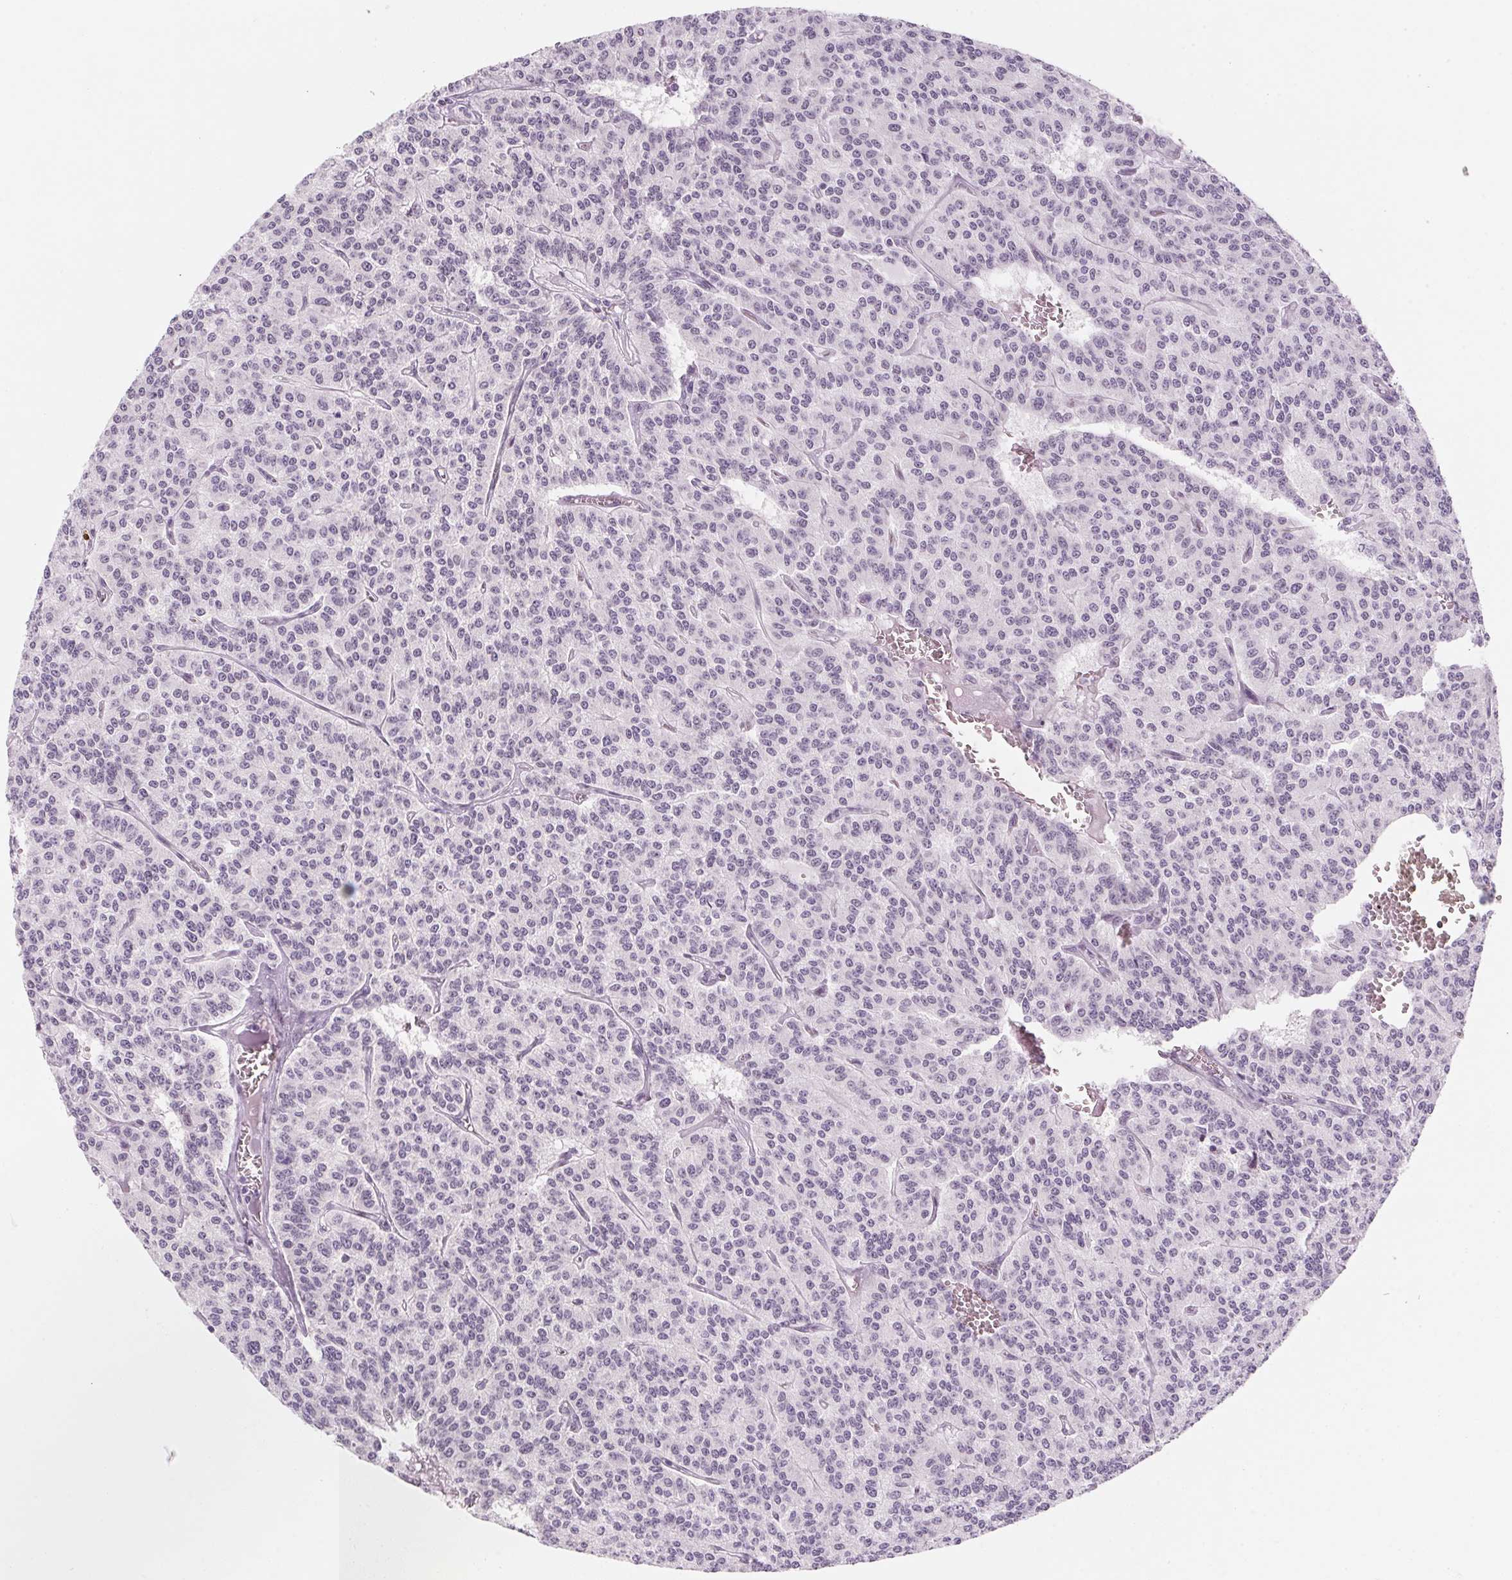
{"staining": {"intensity": "negative", "quantity": "none", "location": "none"}, "tissue": "carcinoid", "cell_type": "Tumor cells", "image_type": "cancer", "snomed": [{"axis": "morphology", "description": "Carcinoid, malignant, NOS"}, {"axis": "topography", "description": "Lung"}], "caption": "Tumor cells are negative for brown protein staining in carcinoid.", "gene": "KCNQ2", "patient": {"sex": "female", "age": 71}}